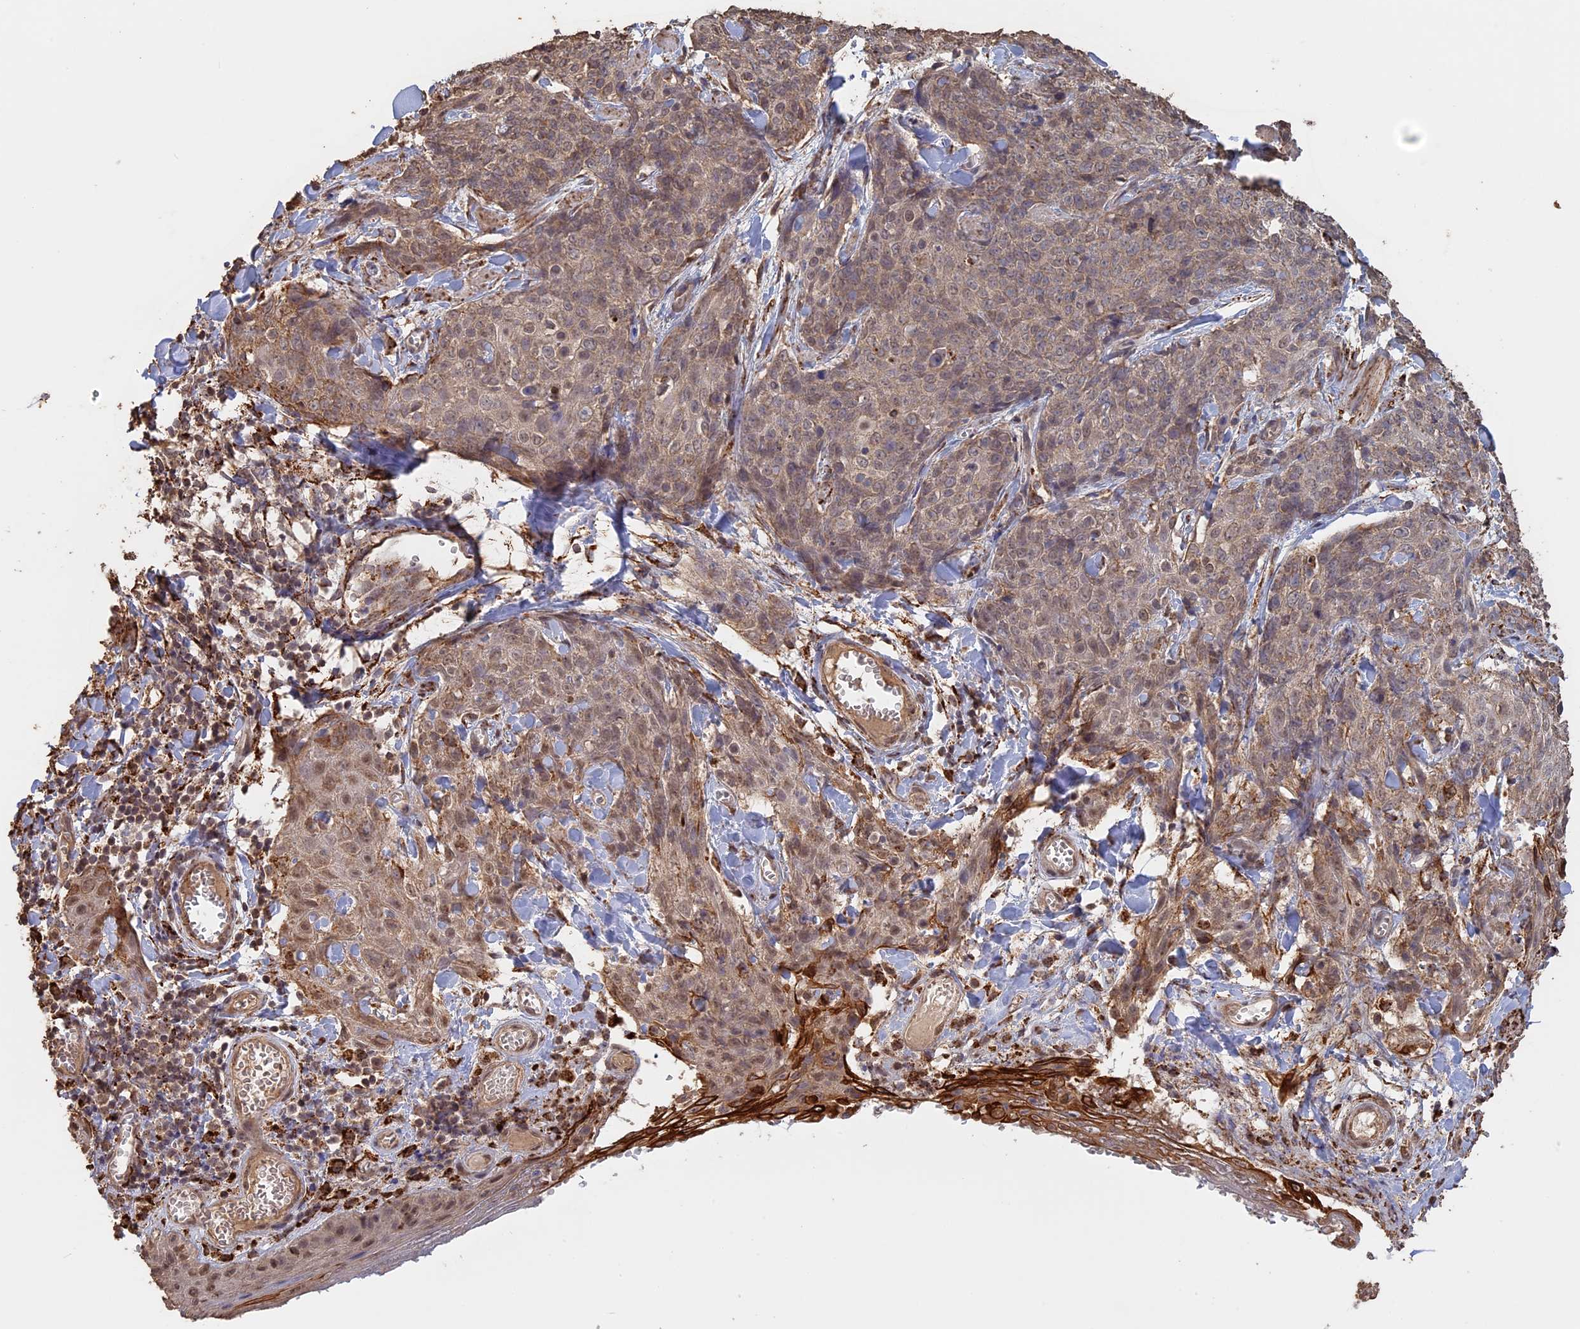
{"staining": {"intensity": "weak", "quantity": ">75%", "location": "cytoplasmic/membranous,nuclear"}, "tissue": "skin cancer", "cell_type": "Tumor cells", "image_type": "cancer", "snomed": [{"axis": "morphology", "description": "Squamous cell carcinoma, NOS"}, {"axis": "topography", "description": "Skin"}, {"axis": "topography", "description": "Vulva"}], "caption": "Protein expression analysis of squamous cell carcinoma (skin) exhibits weak cytoplasmic/membranous and nuclear staining in about >75% of tumor cells.", "gene": "FAM210B", "patient": {"sex": "female", "age": 85}}